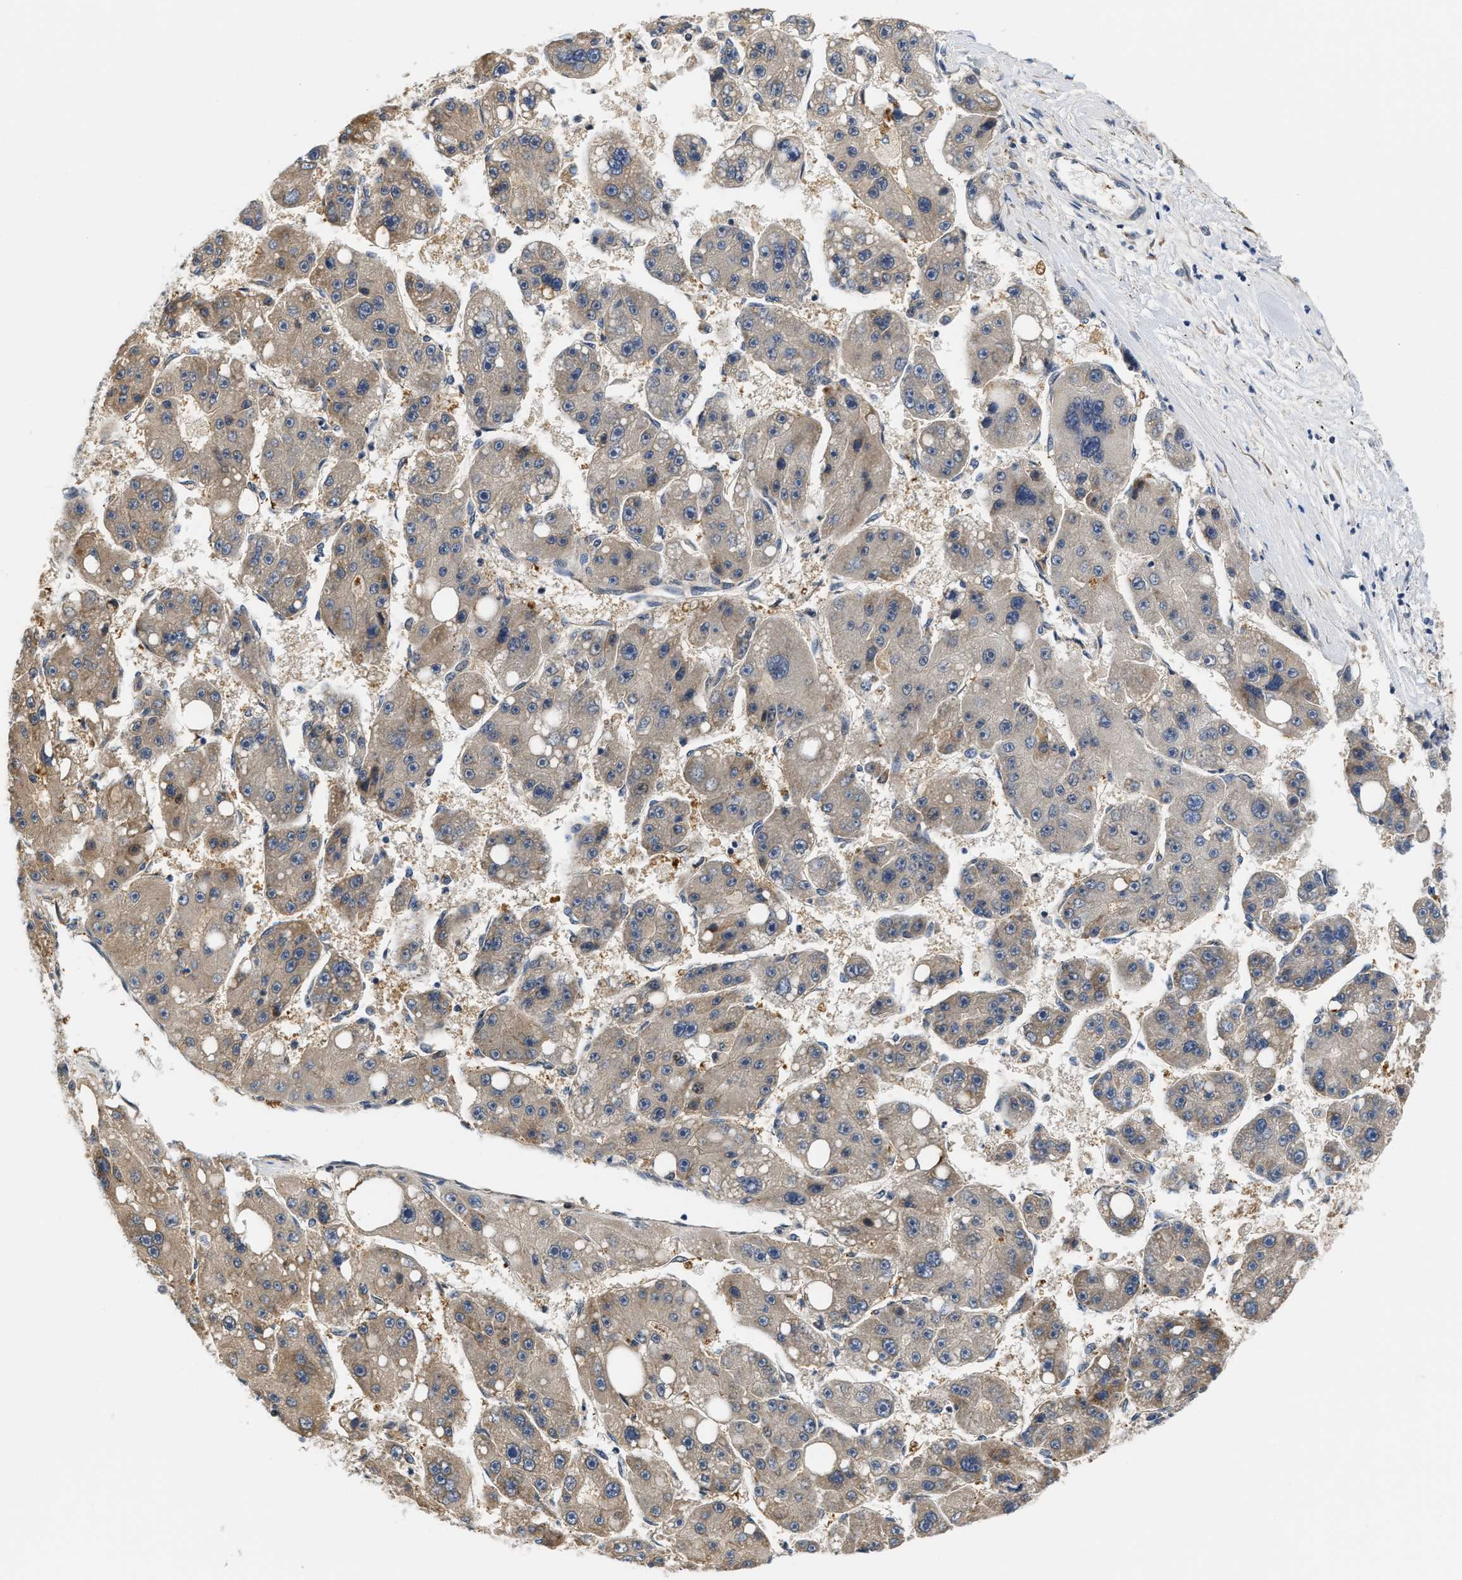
{"staining": {"intensity": "weak", "quantity": ">75%", "location": "cytoplasmic/membranous"}, "tissue": "liver cancer", "cell_type": "Tumor cells", "image_type": "cancer", "snomed": [{"axis": "morphology", "description": "Carcinoma, Hepatocellular, NOS"}, {"axis": "topography", "description": "Liver"}], "caption": "There is low levels of weak cytoplasmic/membranous expression in tumor cells of liver cancer (hepatocellular carcinoma), as demonstrated by immunohistochemical staining (brown color).", "gene": "TNIP2", "patient": {"sex": "female", "age": 61}}